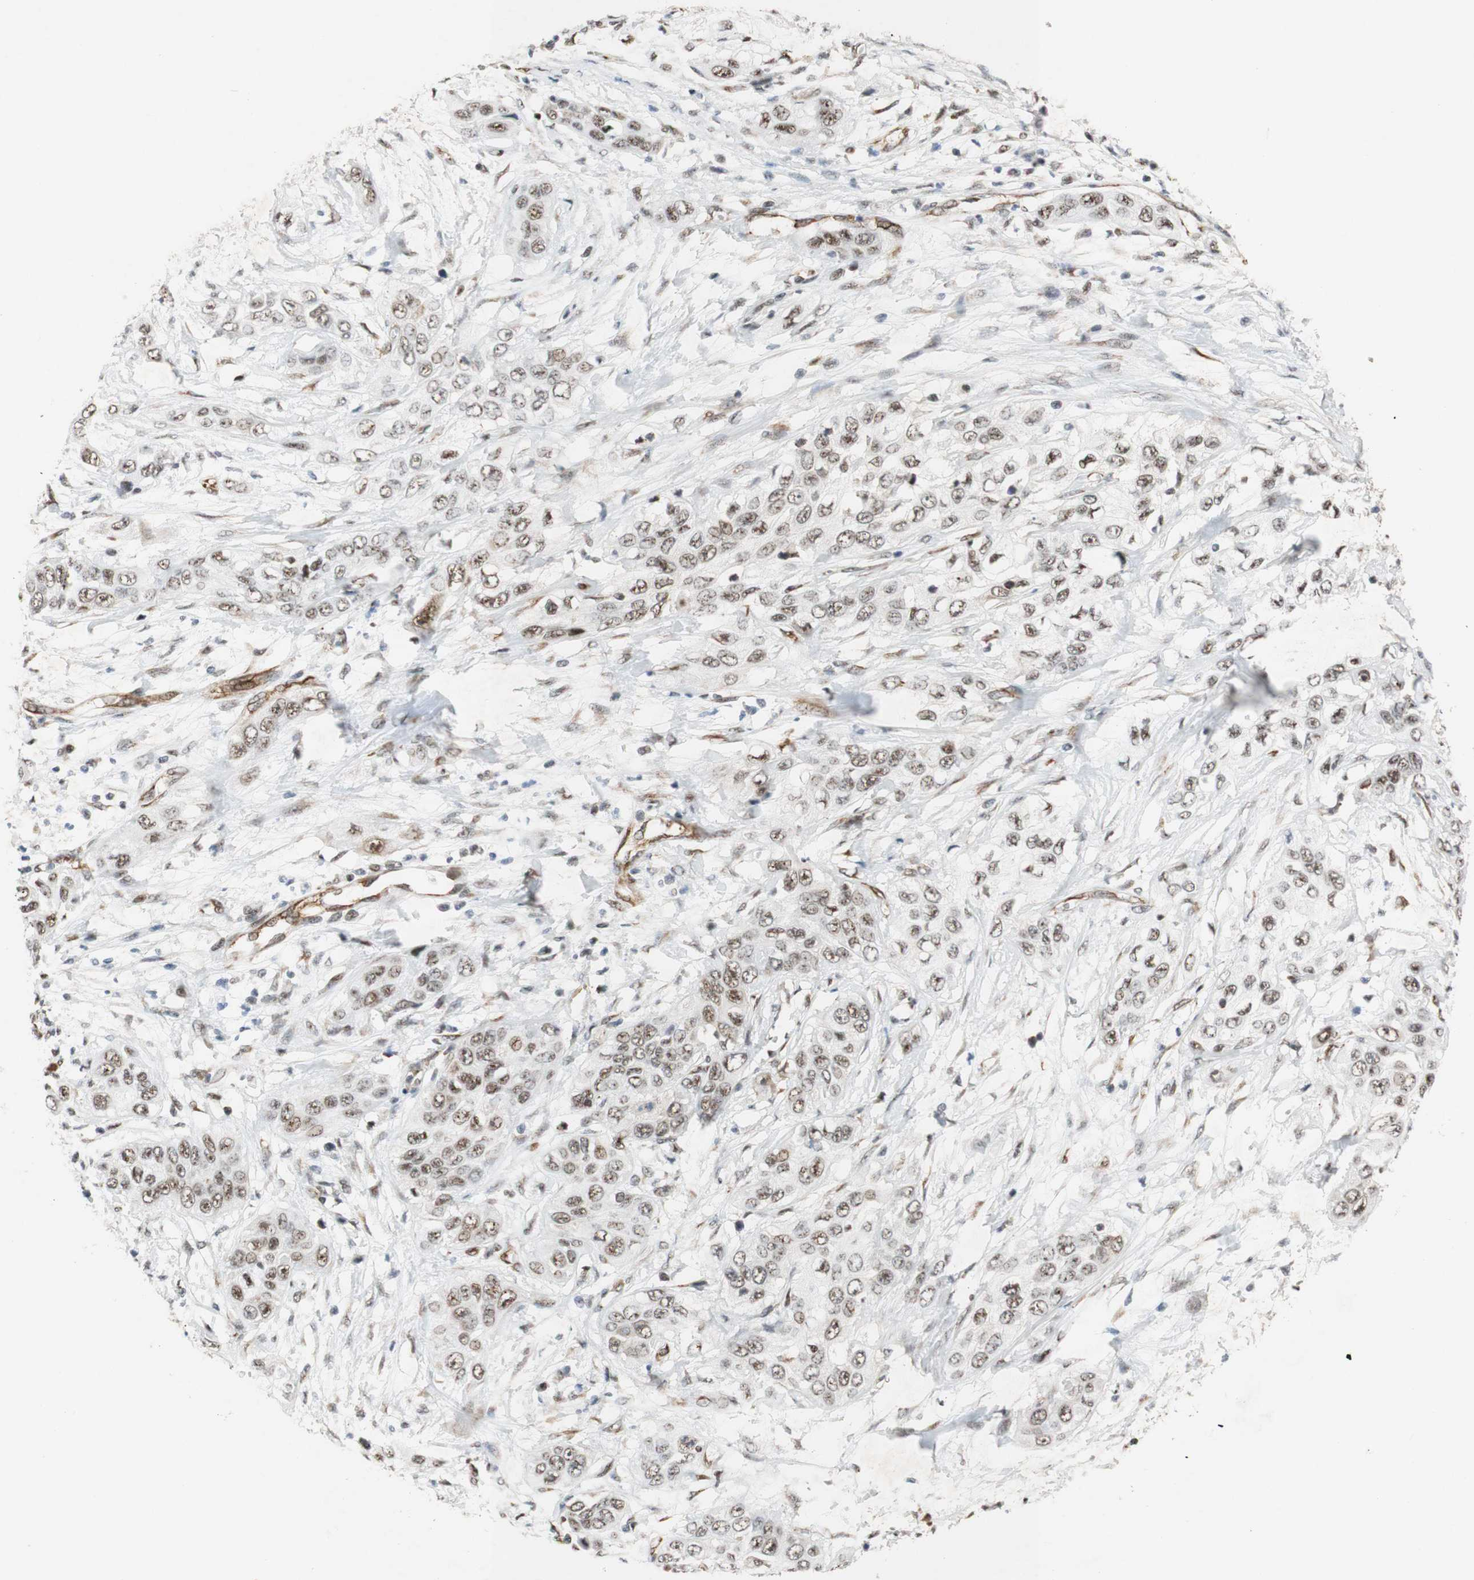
{"staining": {"intensity": "moderate", "quantity": ">75%", "location": "nuclear"}, "tissue": "pancreatic cancer", "cell_type": "Tumor cells", "image_type": "cancer", "snomed": [{"axis": "morphology", "description": "Adenocarcinoma, NOS"}, {"axis": "topography", "description": "Pancreas"}], "caption": "Immunohistochemical staining of pancreatic cancer demonstrates medium levels of moderate nuclear protein staining in approximately >75% of tumor cells. (DAB (3,3'-diaminobenzidine) = brown stain, brightfield microscopy at high magnification).", "gene": "SAP18", "patient": {"sex": "female", "age": 70}}